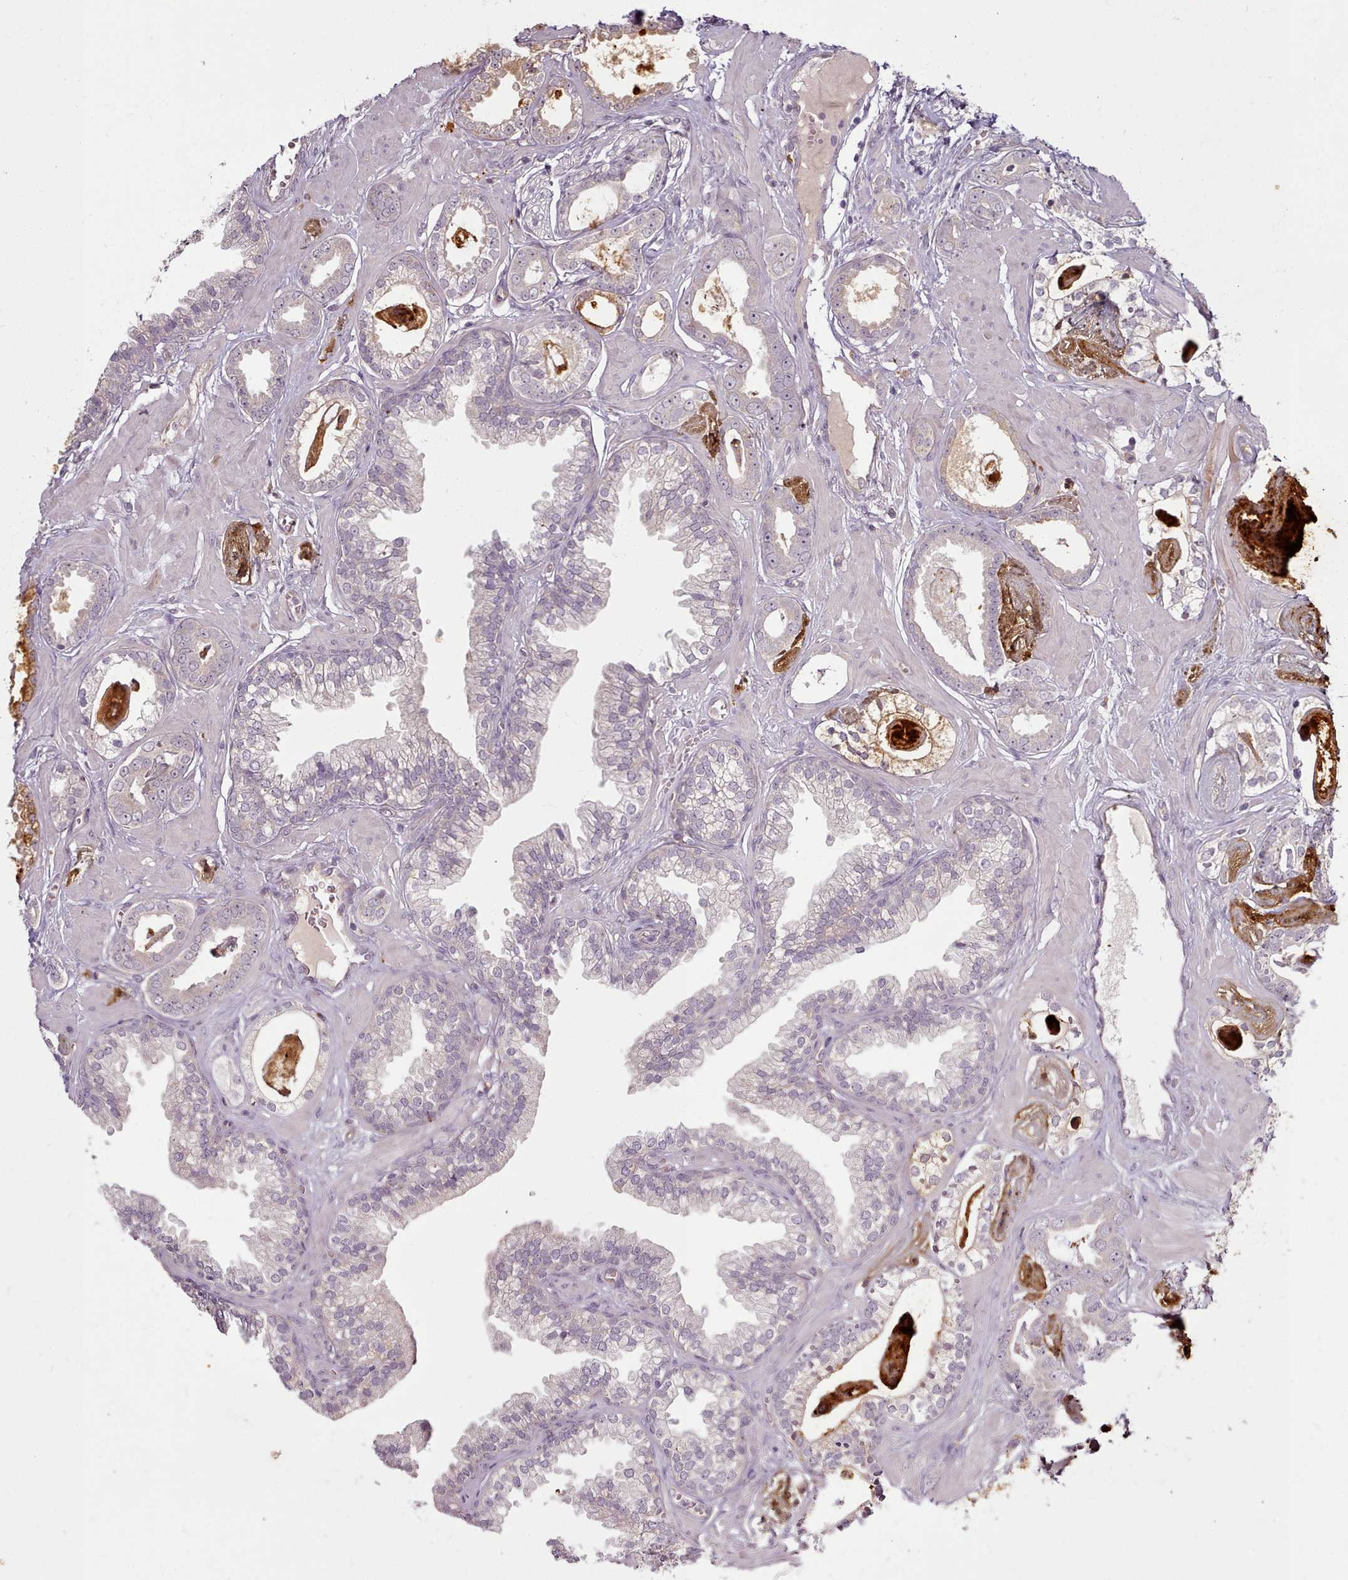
{"staining": {"intensity": "negative", "quantity": "none", "location": "none"}, "tissue": "prostate cancer", "cell_type": "Tumor cells", "image_type": "cancer", "snomed": [{"axis": "morphology", "description": "Adenocarcinoma, Low grade"}, {"axis": "topography", "description": "Prostate"}], "caption": "The image shows no staining of tumor cells in prostate cancer (adenocarcinoma (low-grade)).", "gene": "C1QTNF5", "patient": {"sex": "male", "age": 60}}